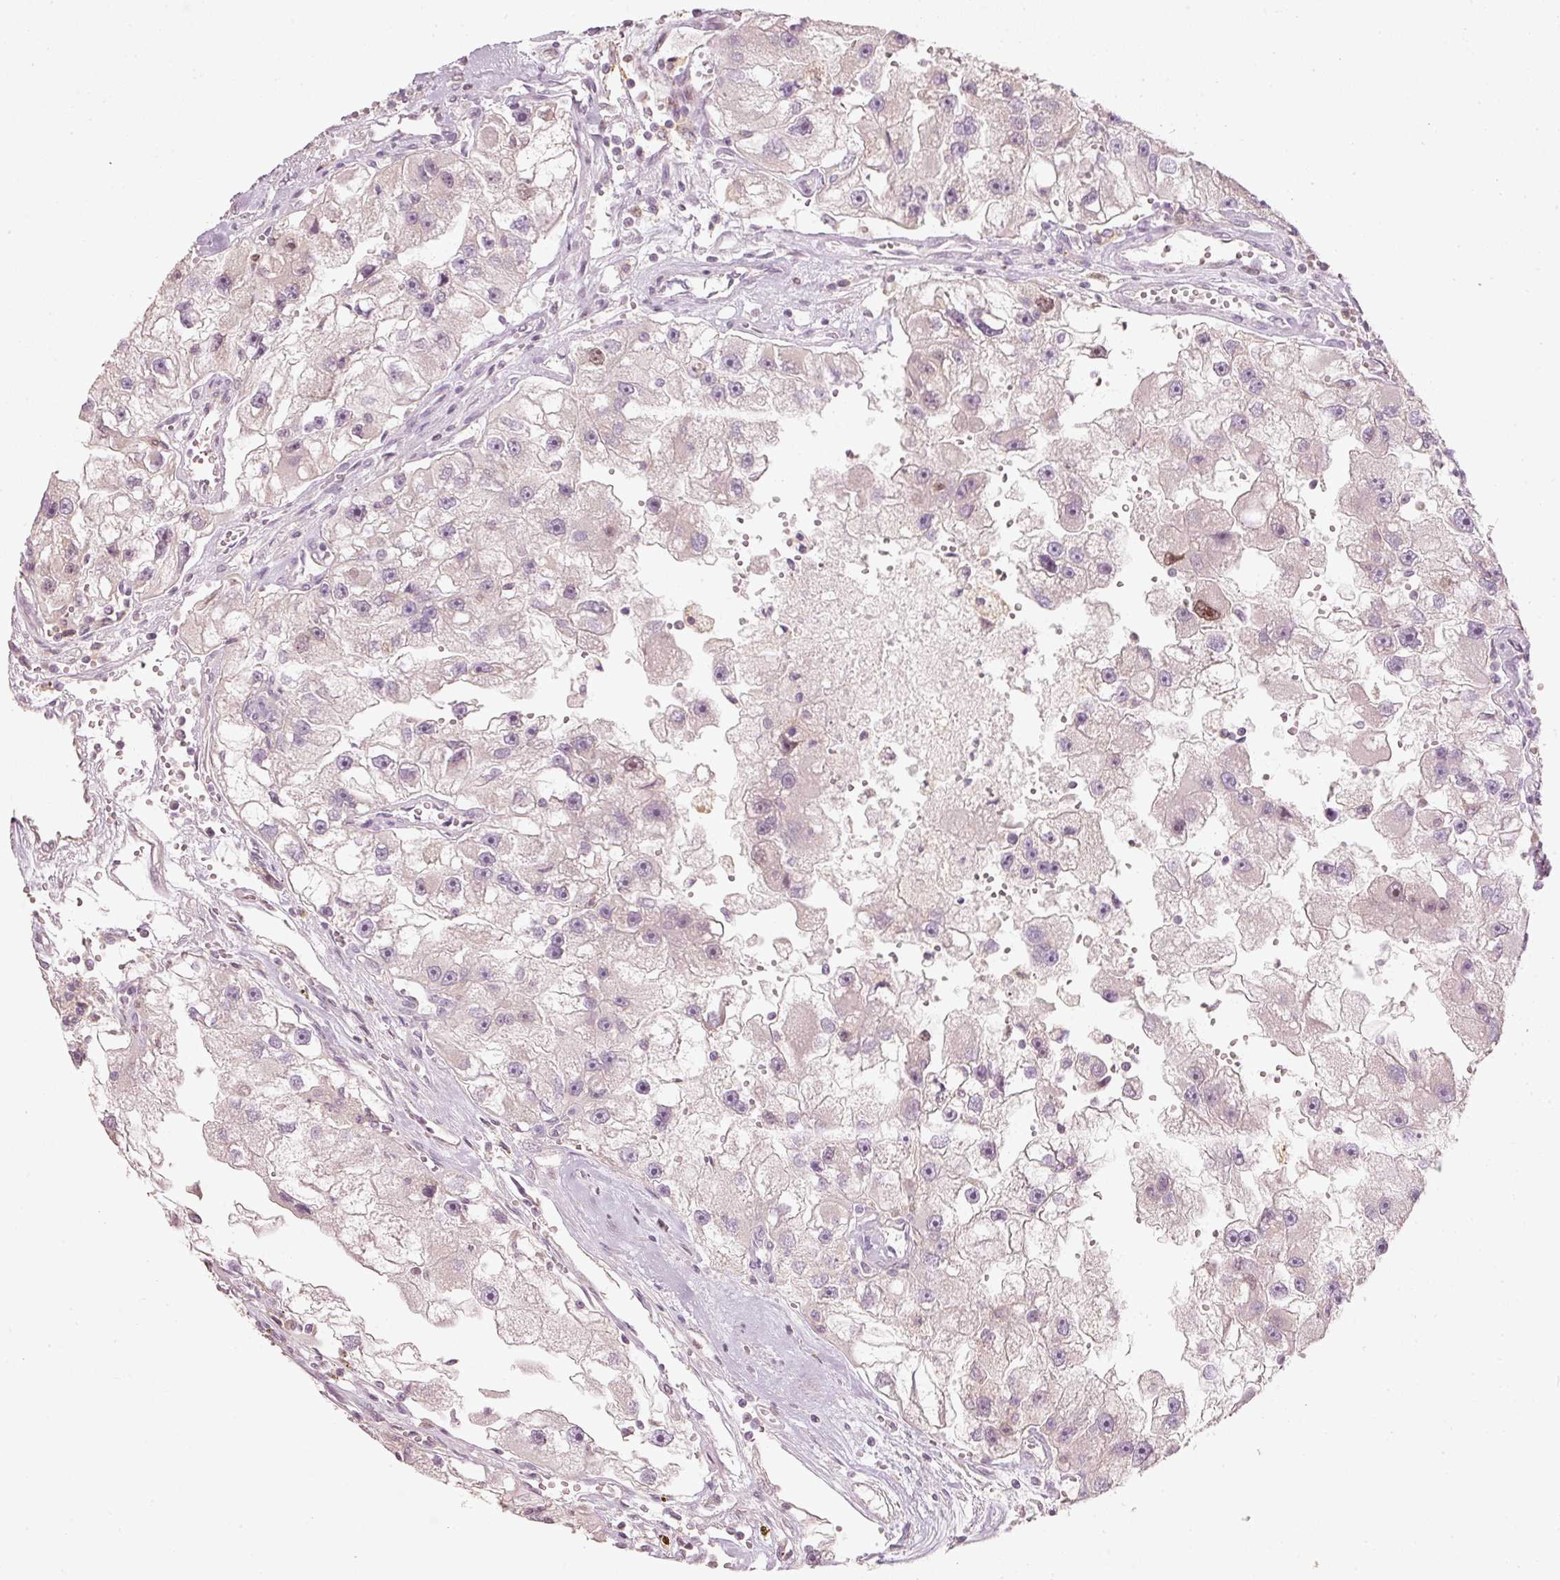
{"staining": {"intensity": "moderate", "quantity": "<25%", "location": "nuclear"}, "tissue": "renal cancer", "cell_type": "Tumor cells", "image_type": "cancer", "snomed": [{"axis": "morphology", "description": "Adenocarcinoma, NOS"}, {"axis": "topography", "description": "Kidney"}], "caption": "IHC histopathology image of human renal cancer (adenocarcinoma) stained for a protein (brown), which demonstrates low levels of moderate nuclear expression in approximately <25% of tumor cells.", "gene": "TREX2", "patient": {"sex": "male", "age": 63}}